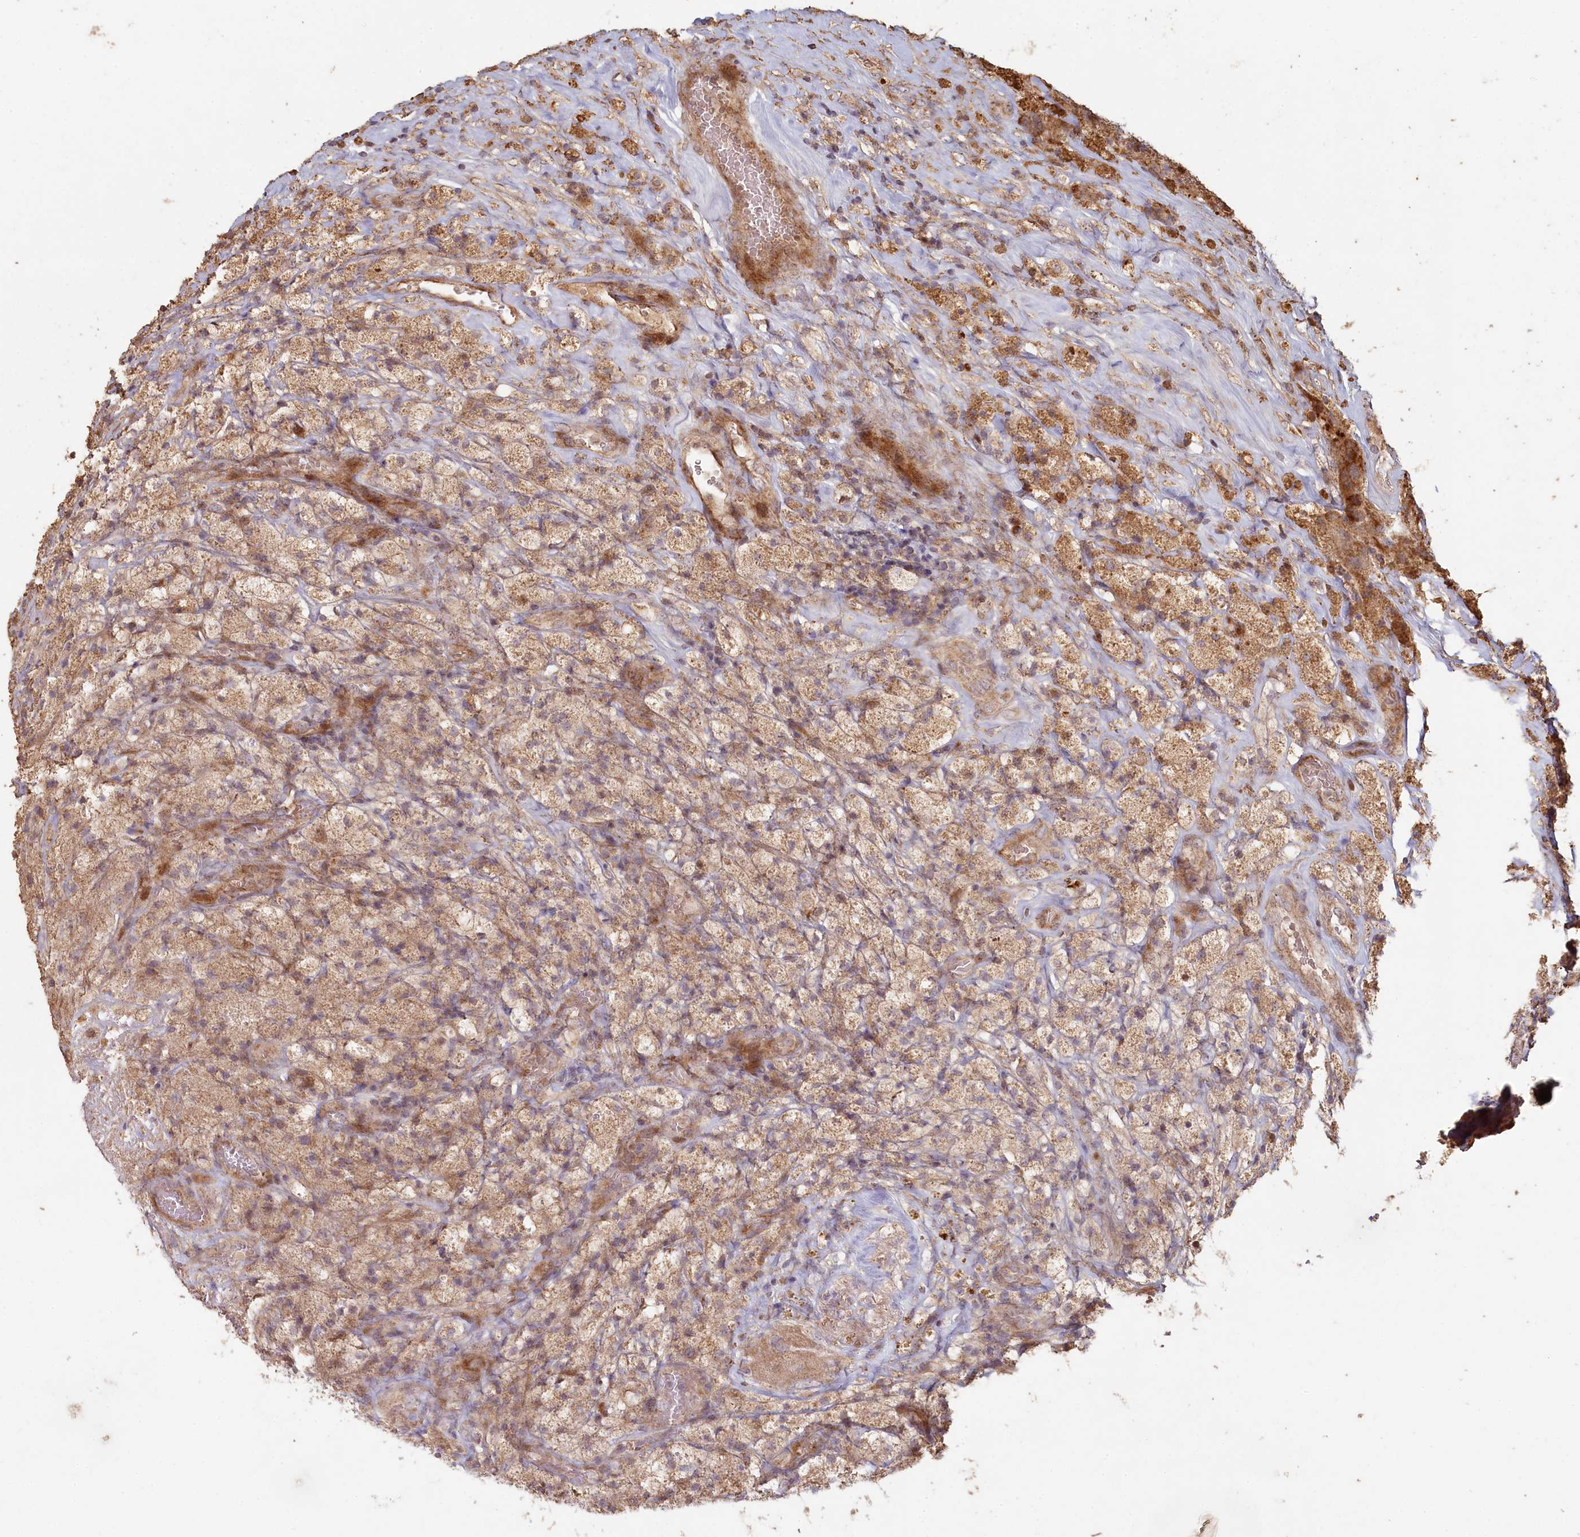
{"staining": {"intensity": "weak", "quantity": ">75%", "location": "cytoplasmic/membranous"}, "tissue": "glioma", "cell_type": "Tumor cells", "image_type": "cancer", "snomed": [{"axis": "morphology", "description": "Glioma, malignant, High grade"}, {"axis": "topography", "description": "Brain"}], "caption": "Tumor cells show low levels of weak cytoplasmic/membranous staining in approximately >75% of cells in human malignant glioma (high-grade).", "gene": "HAL", "patient": {"sex": "male", "age": 69}}